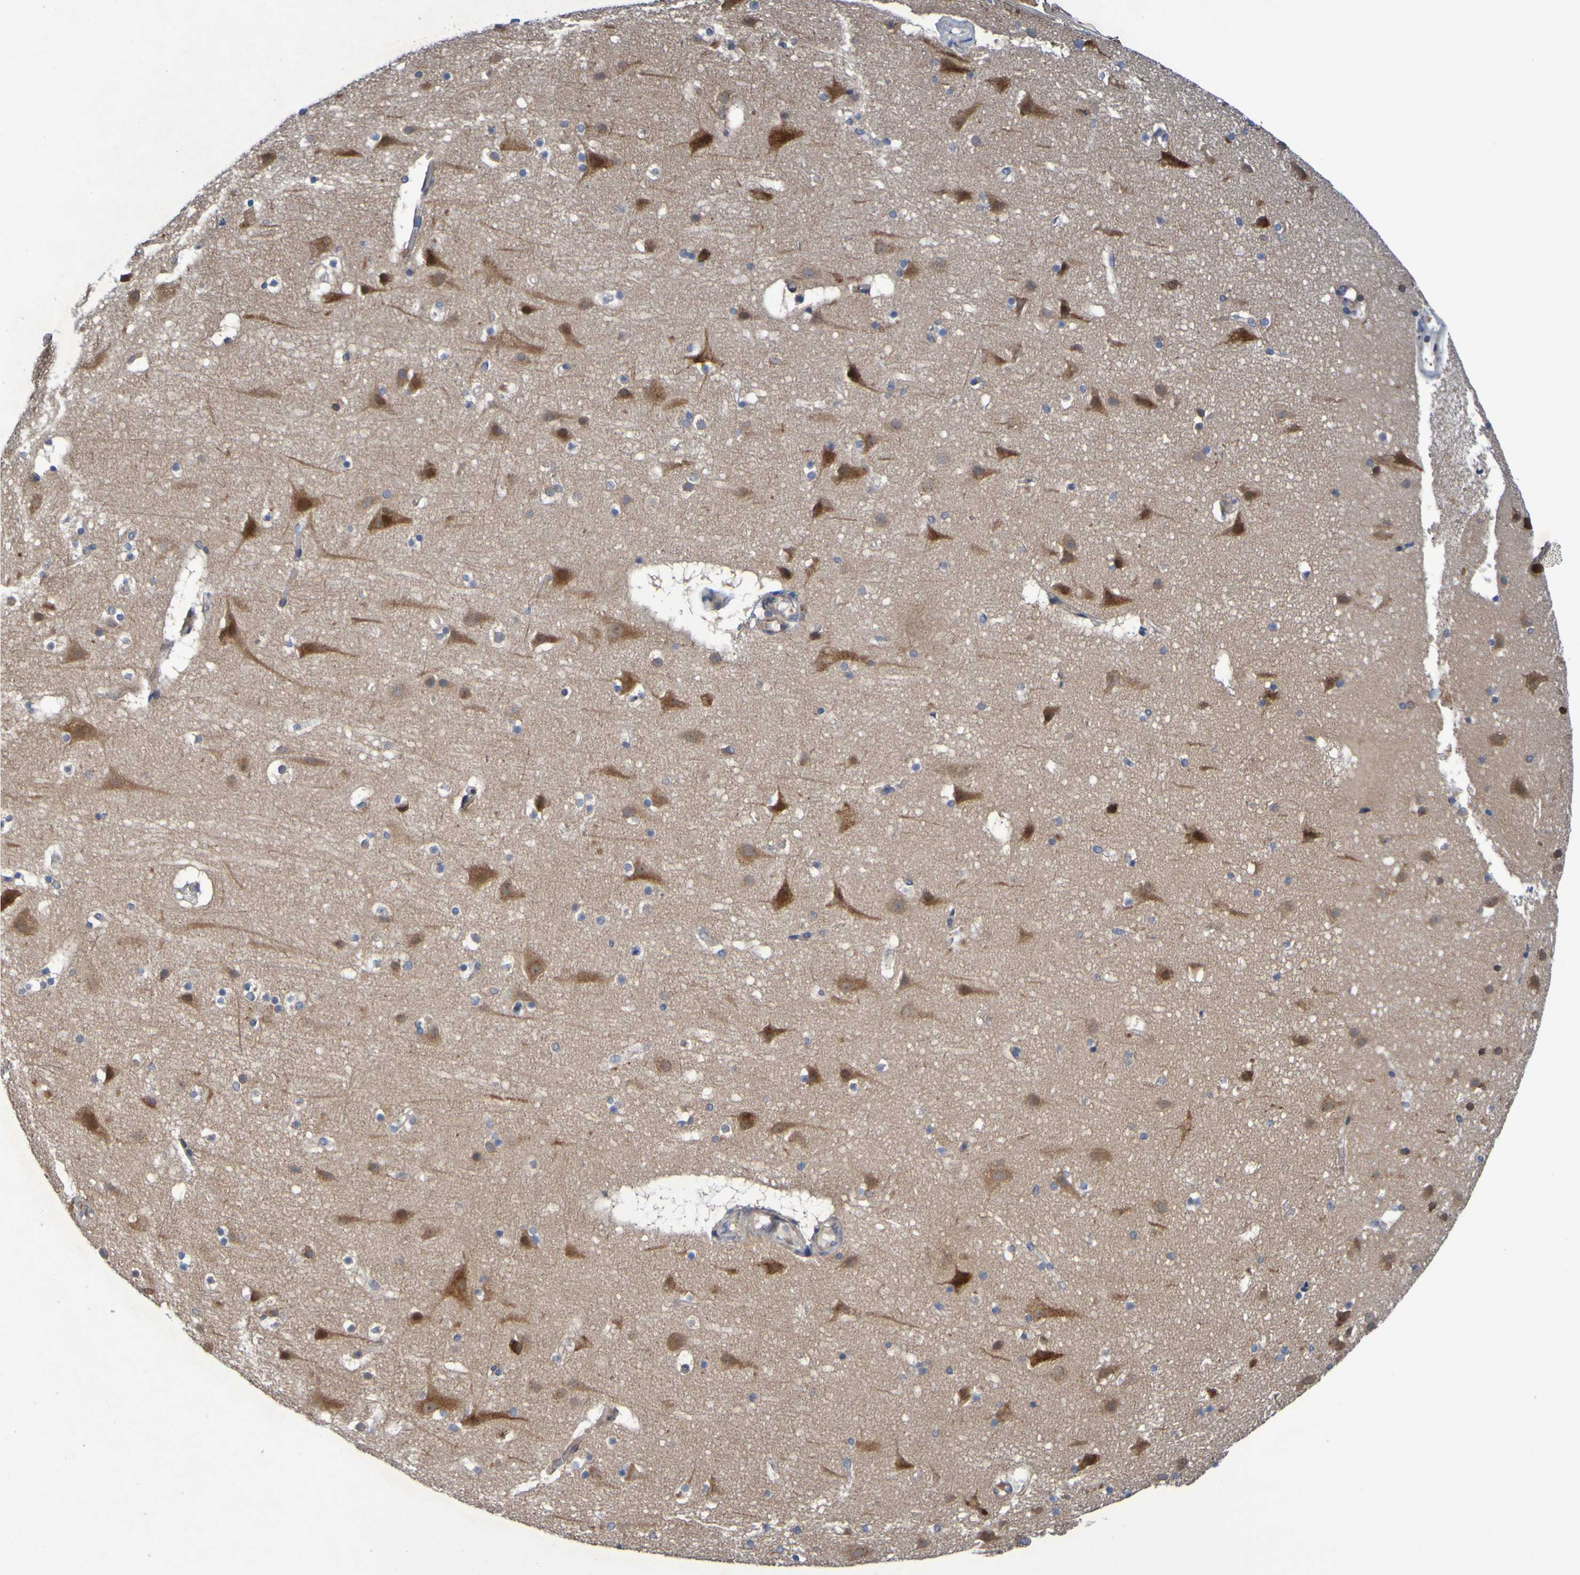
{"staining": {"intensity": "weak", "quantity": ">75%", "location": "cytoplasmic/membranous"}, "tissue": "cerebral cortex", "cell_type": "Endothelial cells", "image_type": "normal", "snomed": [{"axis": "morphology", "description": "Normal tissue, NOS"}, {"axis": "topography", "description": "Cerebral cortex"}], "caption": "IHC staining of benign cerebral cortex, which exhibits low levels of weak cytoplasmic/membranous positivity in approximately >75% of endothelial cells indicating weak cytoplasmic/membranous protein expression. The staining was performed using DAB (brown) for protein detection and nuclei were counterstained in hematoxylin (blue).", "gene": "SDK1", "patient": {"sex": "male", "age": 45}}